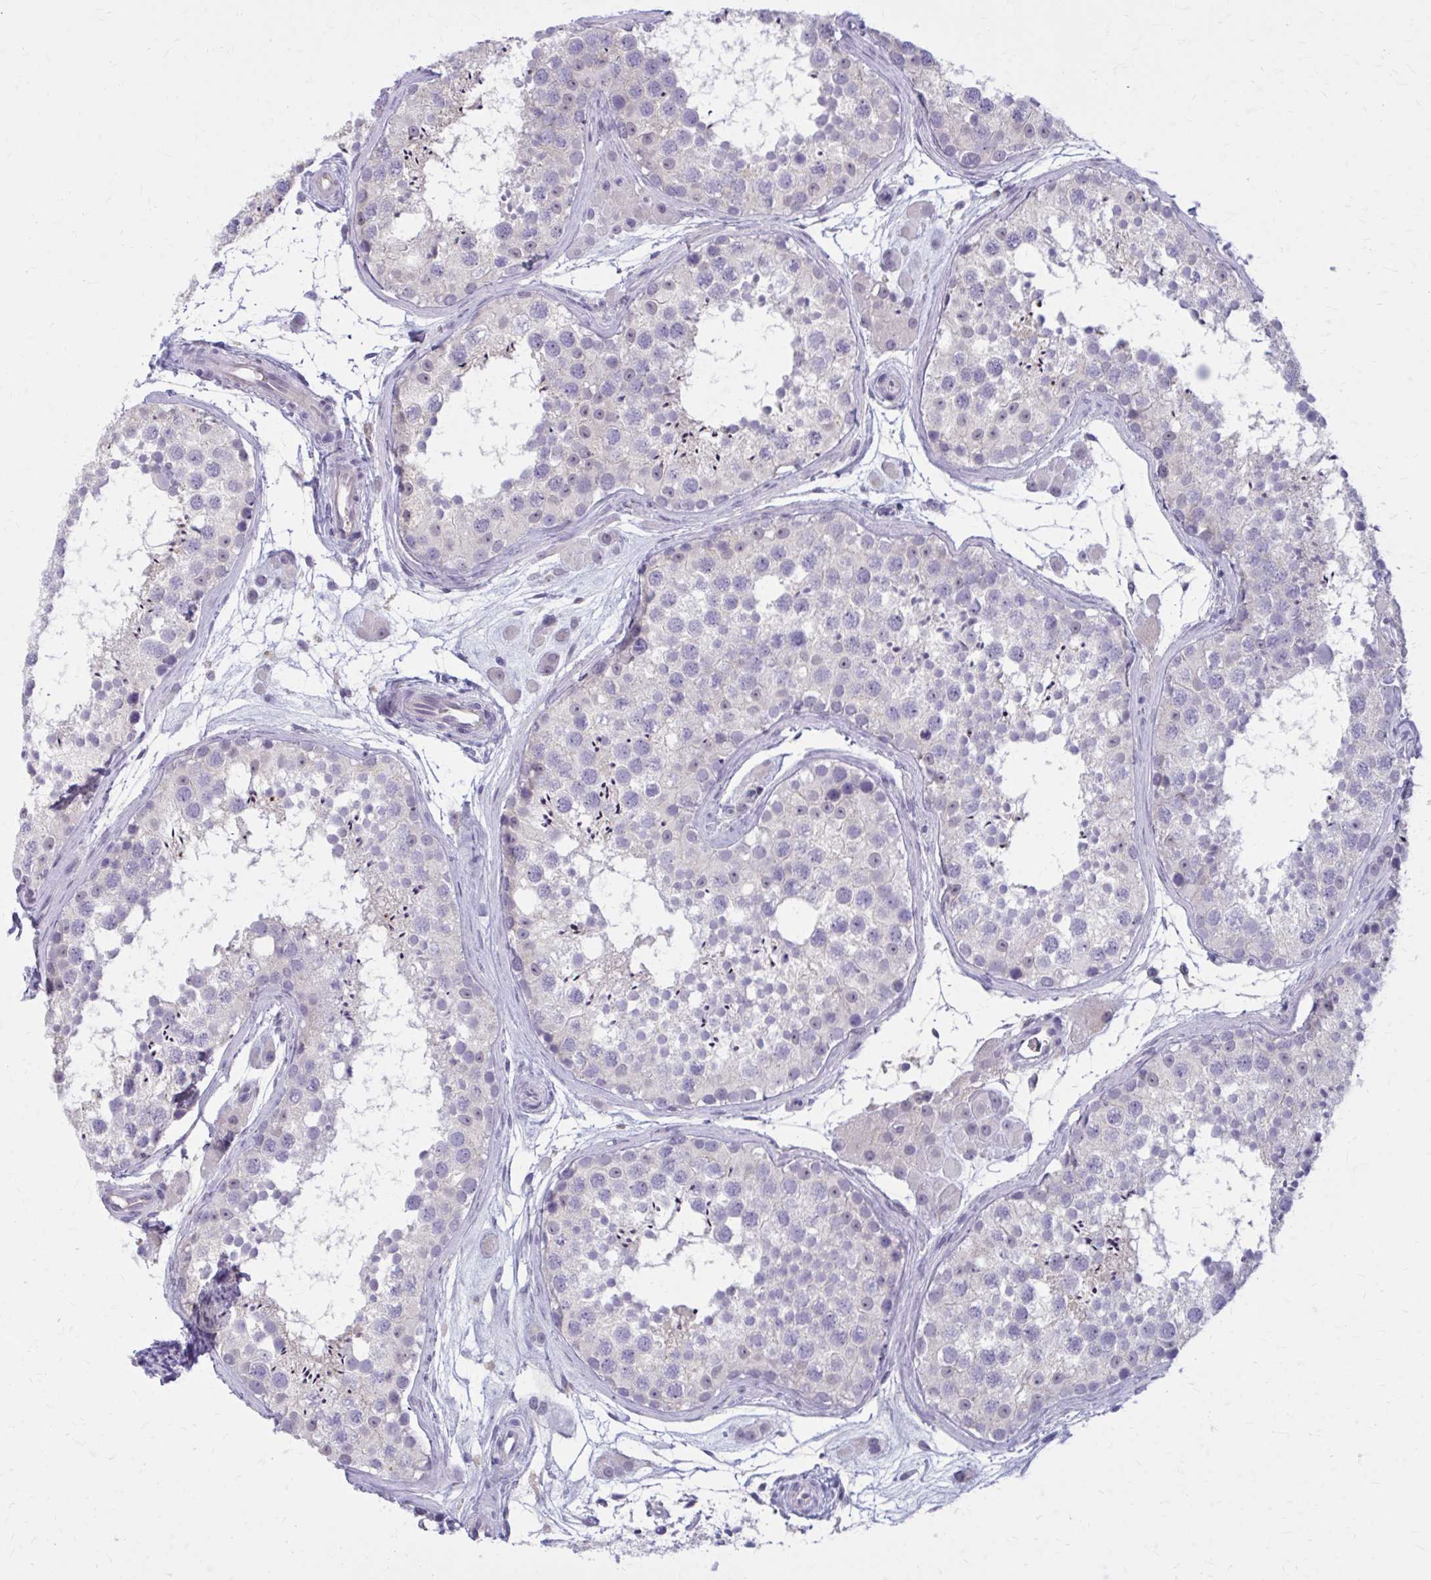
{"staining": {"intensity": "negative", "quantity": "none", "location": "none"}, "tissue": "testis", "cell_type": "Cells in seminiferous ducts", "image_type": "normal", "snomed": [{"axis": "morphology", "description": "Normal tissue, NOS"}, {"axis": "topography", "description": "Testis"}], "caption": "Protein analysis of unremarkable testis reveals no significant positivity in cells in seminiferous ducts. (Immunohistochemistry (ihc), brightfield microscopy, high magnification).", "gene": "OR4A47", "patient": {"sex": "male", "age": 41}}